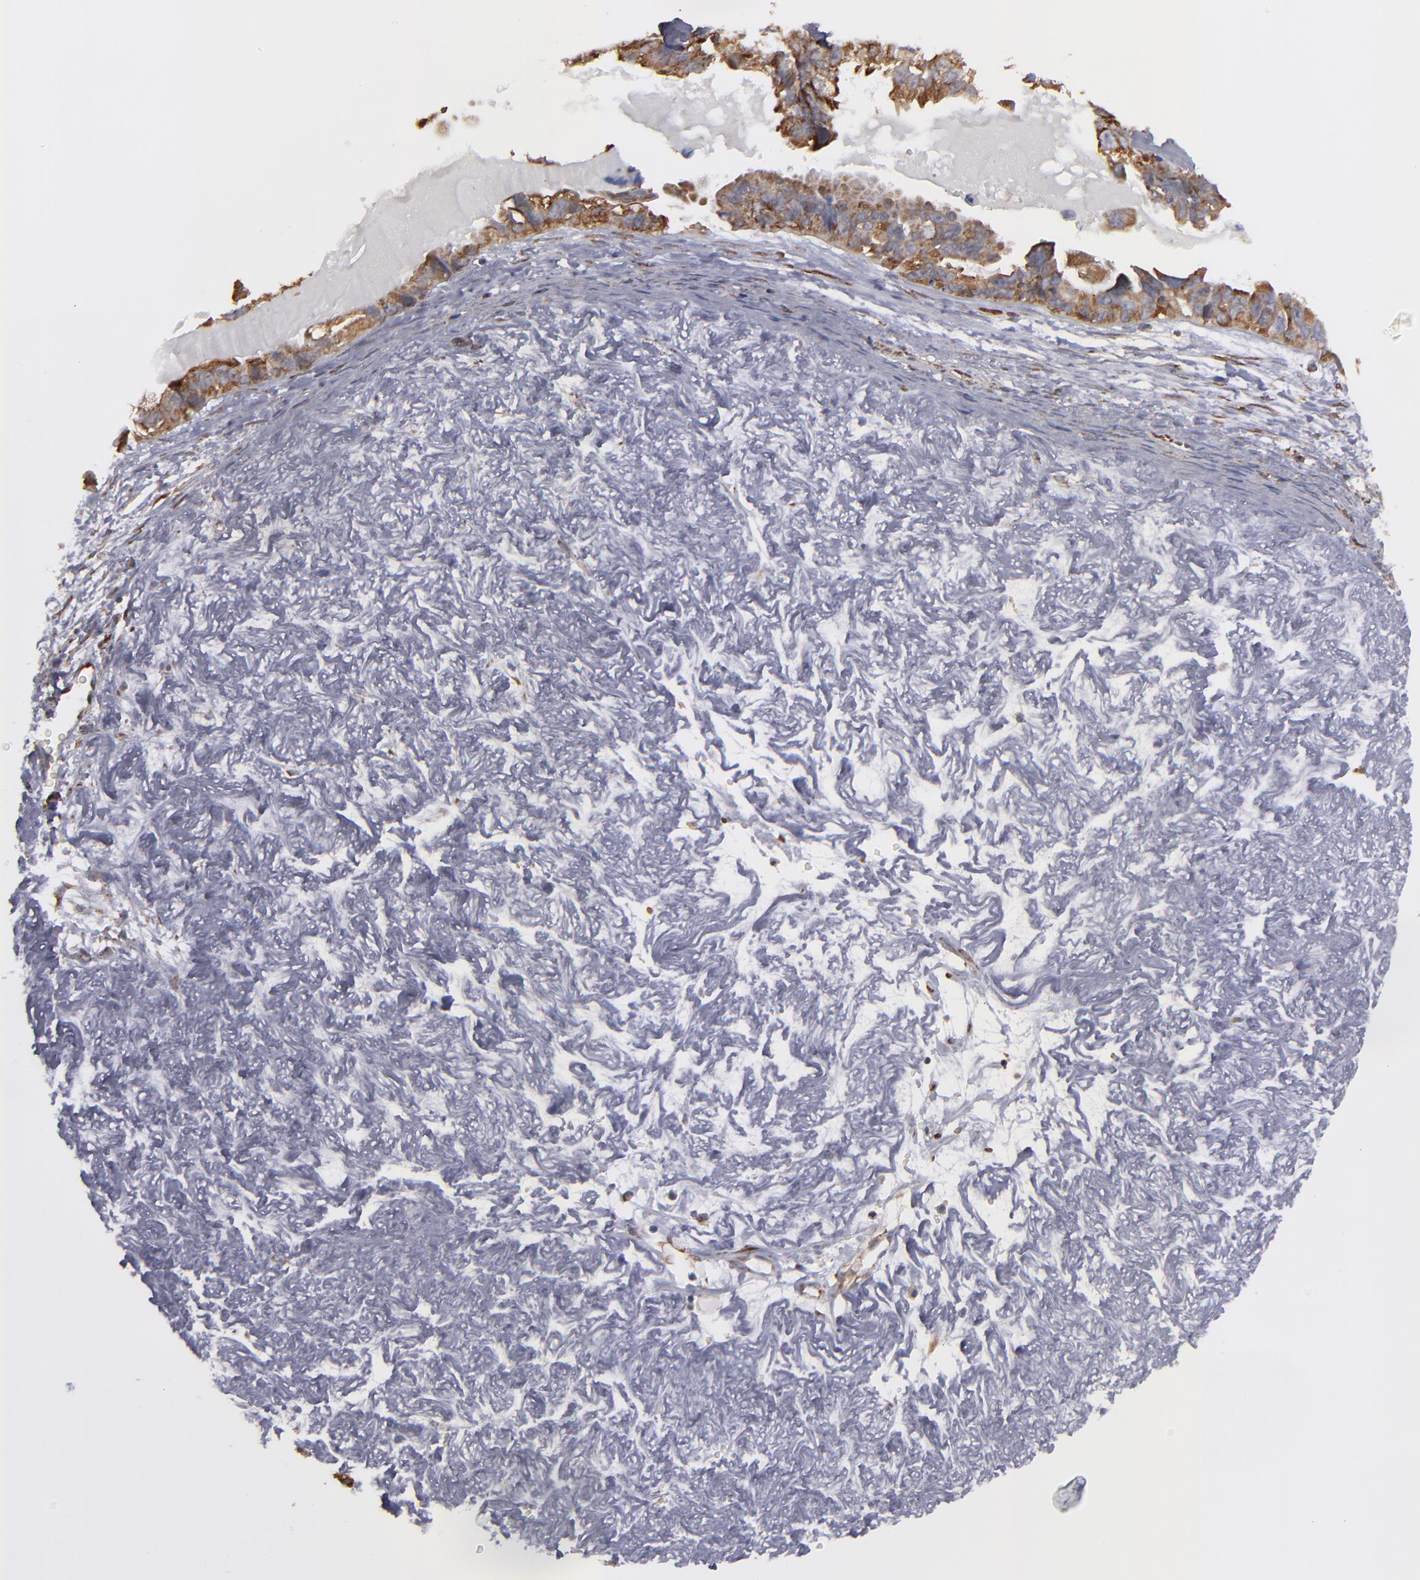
{"staining": {"intensity": "moderate", "quantity": ">75%", "location": "cytoplasmic/membranous"}, "tissue": "ovarian cancer", "cell_type": "Tumor cells", "image_type": "cancer", "snomed": [{"axis": "morphology", "description": "Carcinoma, endometroid"}, {"axis": "topography", "description": "Ovary"}], "caption": "Ovarian endometroid carcinoma stained for a protein reveals moderate cytoplasmic/membranous positivity in tumor cells.", "gene": "KTN1", "patient": {"sex": "female", "age": 85}}